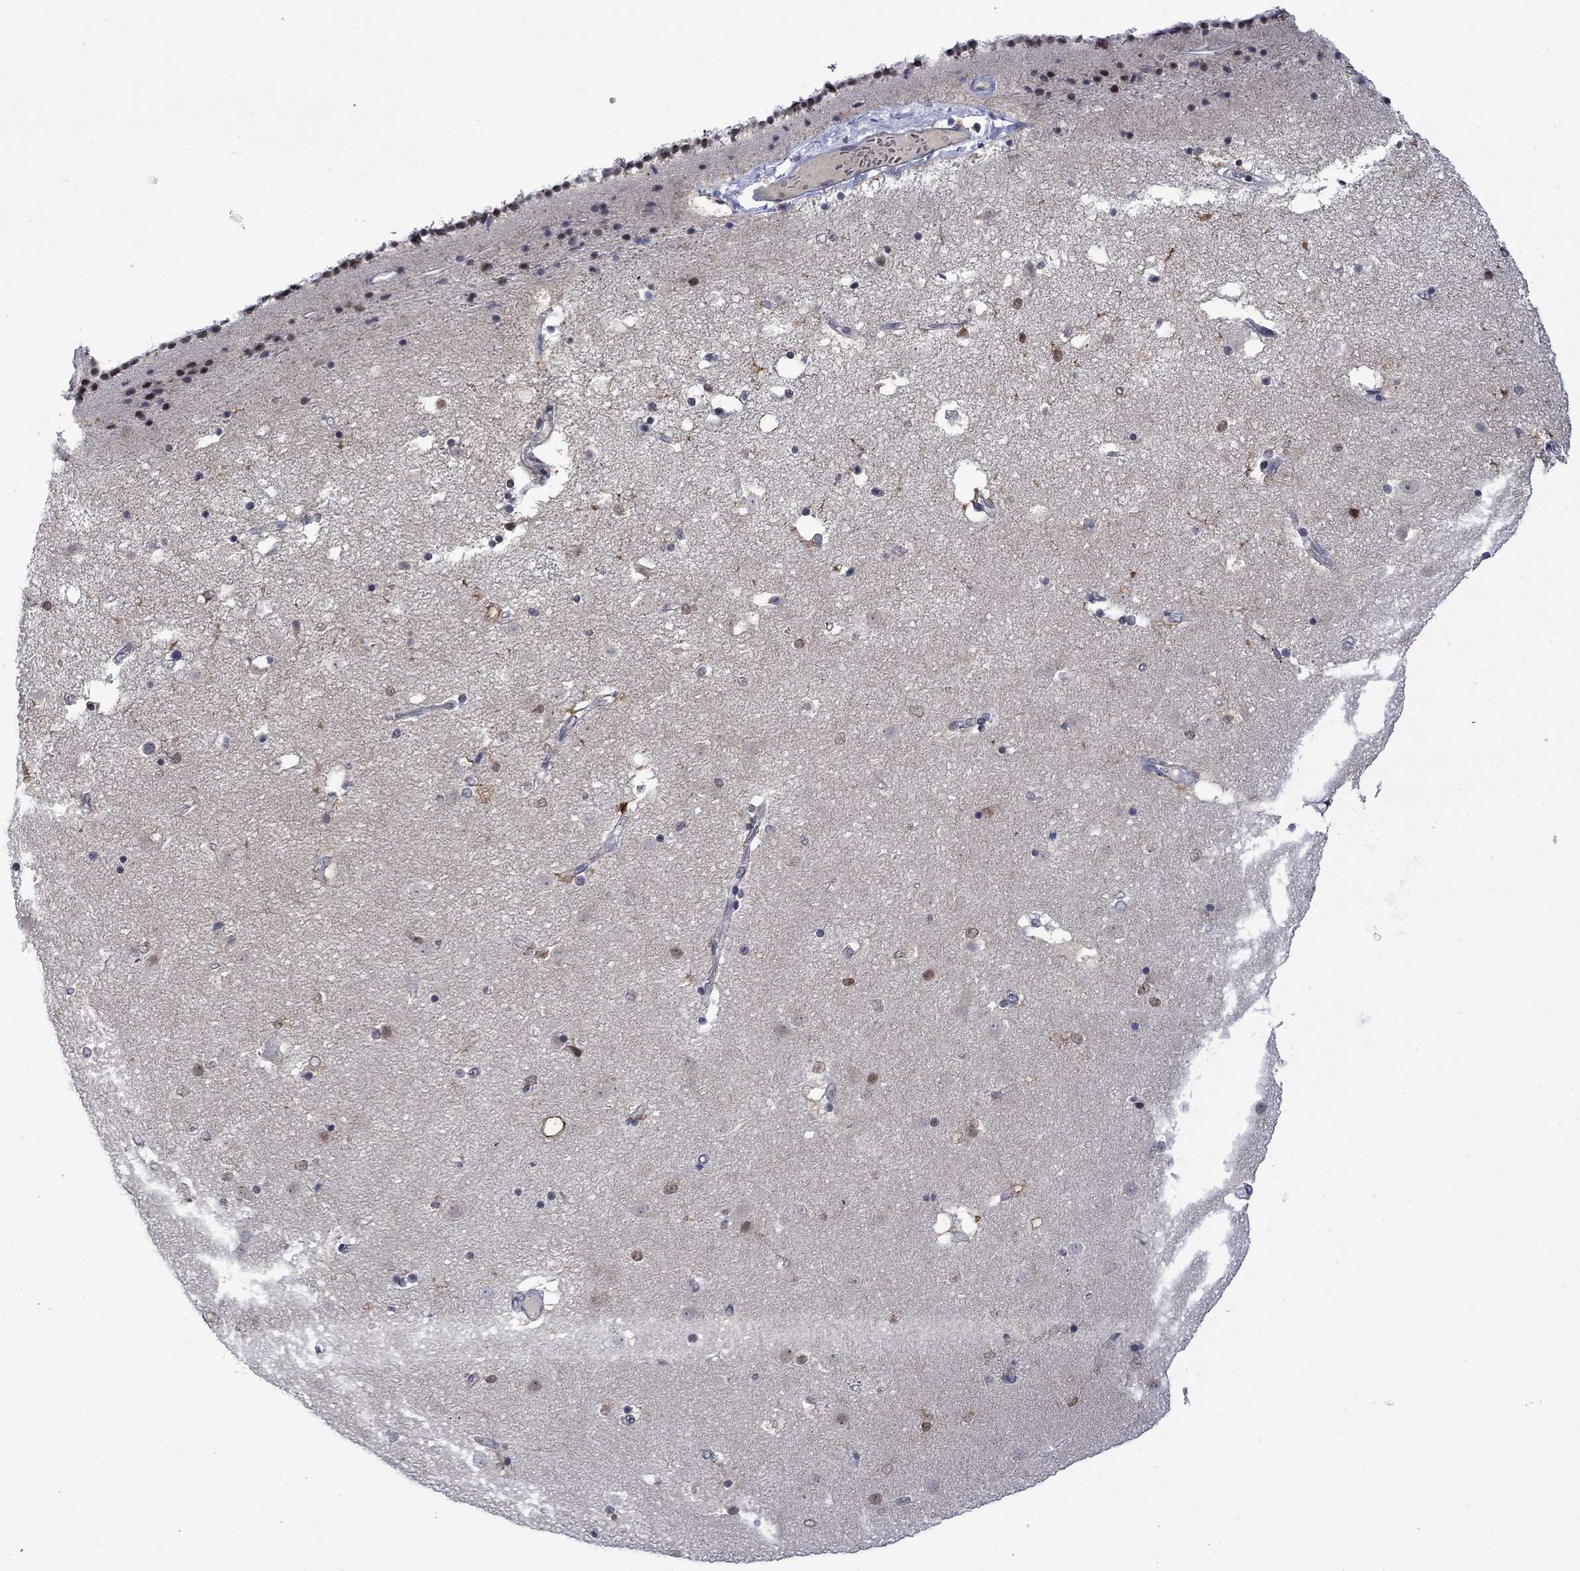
{"staining": {"intensity": "moderate", "quantity": "<25%", "location": "cytoplasmic/membranous,nuclear"}, "tissue": "caudate", "cell_type": "Glial cells", "image_type": "normal", "snomed": [{"axis": "morphology", "description": "Normal tissue, NOS"}, {"axis": "topography", "description": "Lateral ventricle wall"}], "caption": "This micrograph exhibits benign caudate stained with immunohistochemistry (IHC) to label a protein in brown. The cytoplasmic/membranous,nuclear of glial cells show moderate positivity for the protein. Nuclei are counter-stained blue.", "gene": "AGL", "patient": {"sex": "female", "age": 71}}